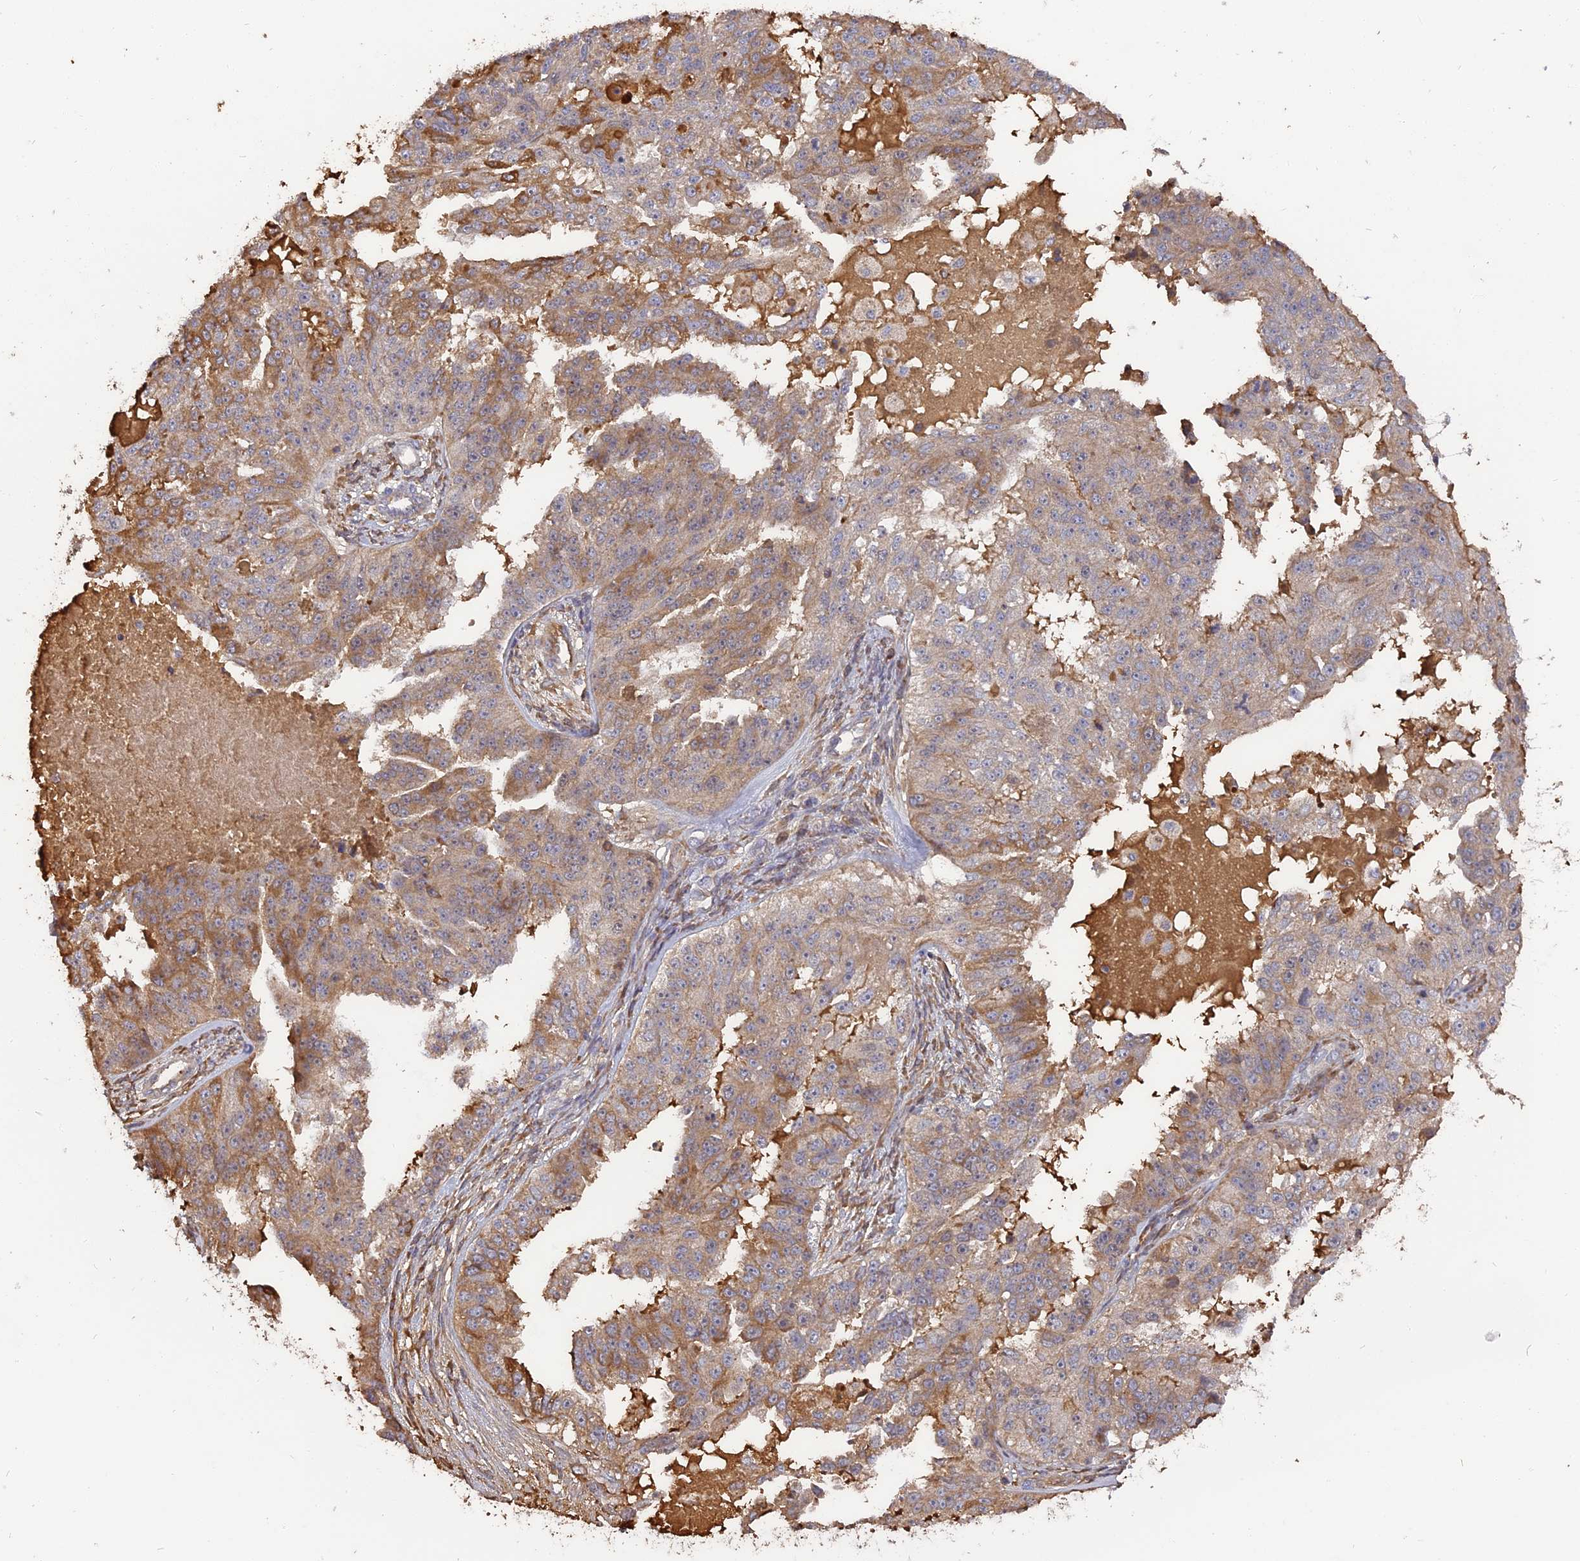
{"staining": {"intensity": "moderate", "quantity": "25%-75%", "location": "cytoplasmic/membranous"}, "tissue": "ovarian cancer", "cell_type": "Tumor cells", "image_type": "cancer", "snomed": [{"axis": "morphology", "description": "Cystadenocarcinoma, serous, NOS"}, {"axis": "topography", "description": "Ovary"}], "caption": "An immunohistochemistry (IHC) micrograph of tumor tissue is shown. Protein staining in brown highlights moderate cytoplasmic/membranous positivity in ovarian cancer (serous cystadenocarcinoma) within tumor cells. The staining was performed using DAB (3,3'-diaminobenzidine), with brown indicating positive protein expression. Nuclei are stained blue with hematoxylin.", "gene": "ERMAP", "patient": {"sex": "female", "age": 58}}